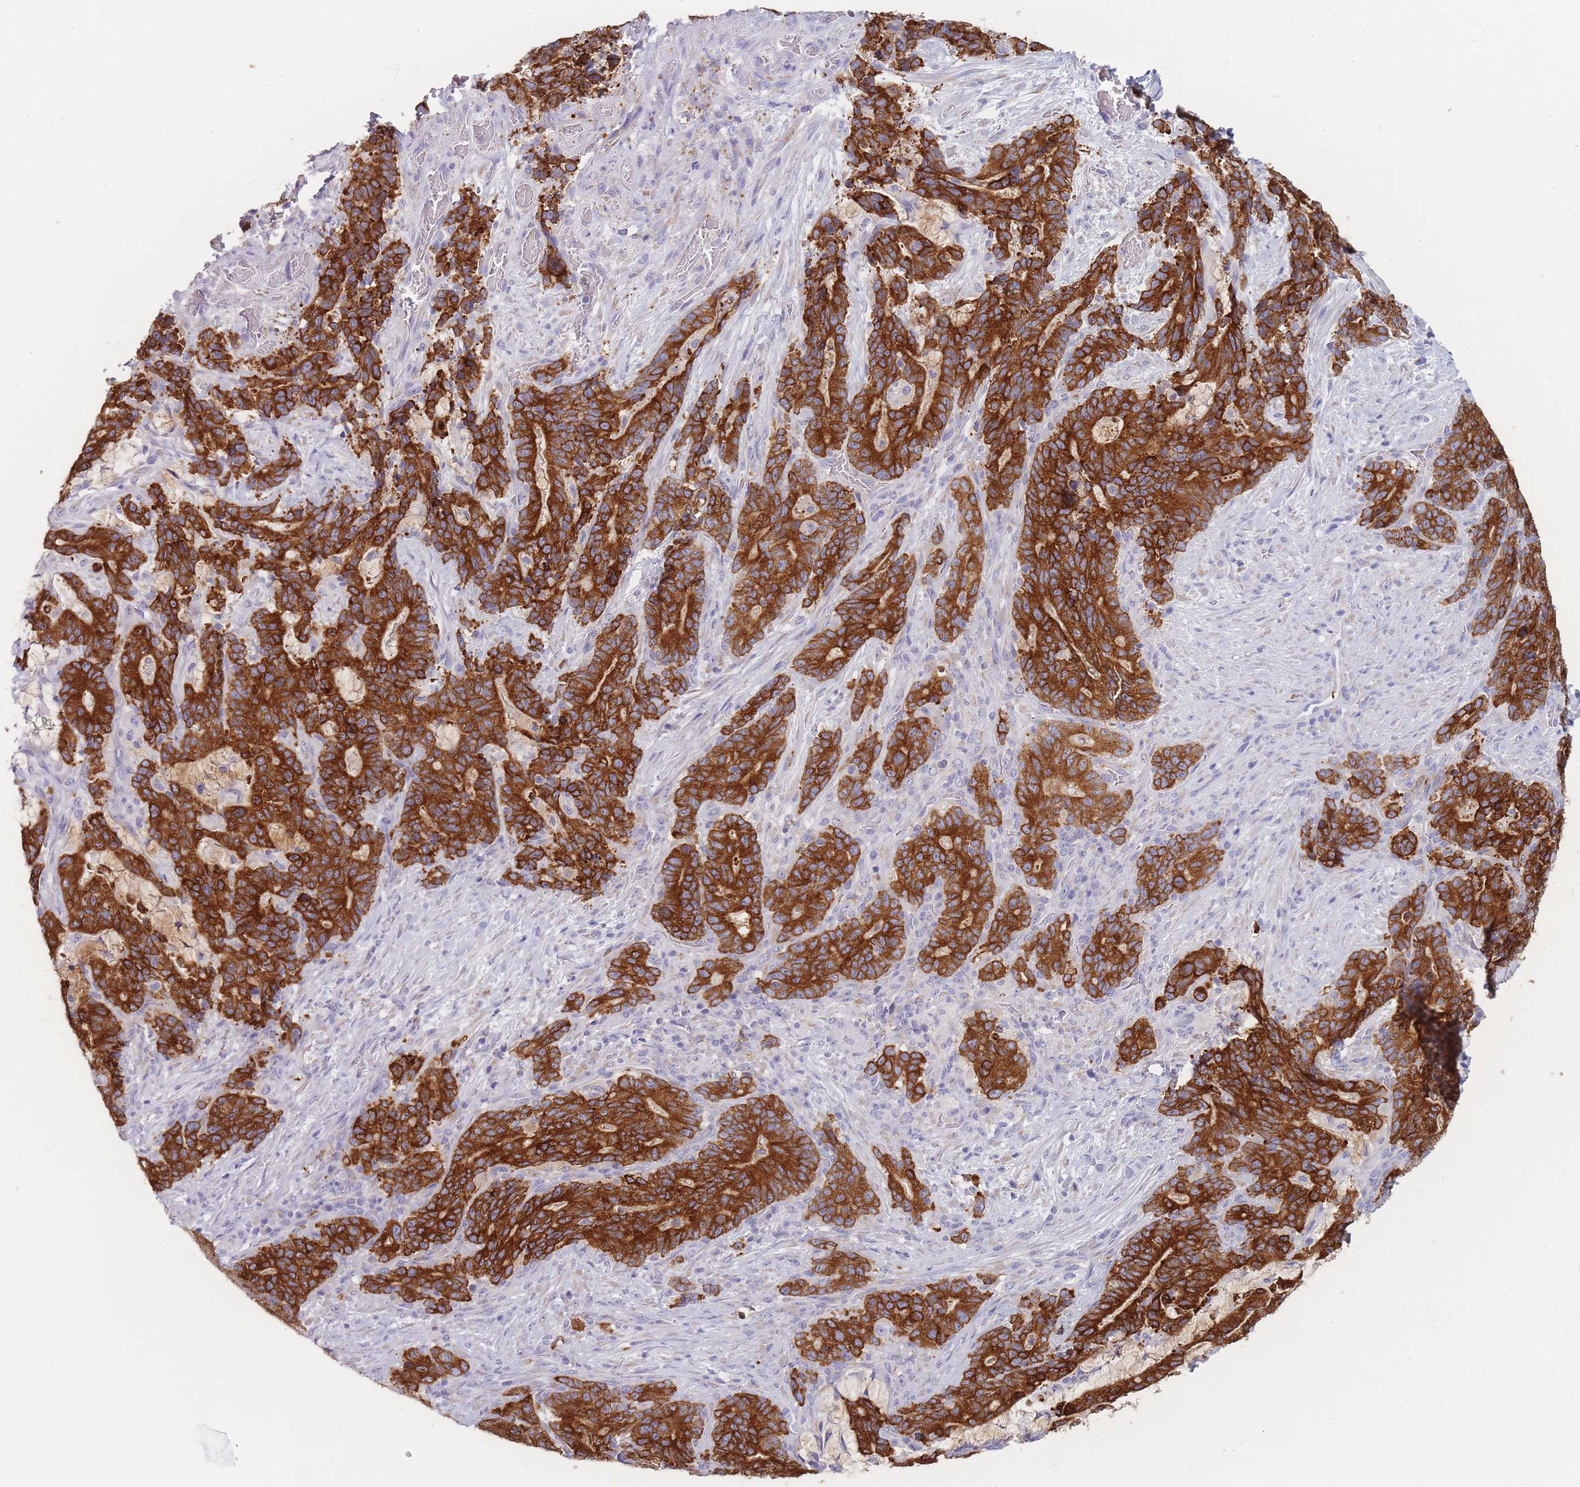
{"staining": {"intensity": "strong", "quantity": ">75%", "location": "cytoplasmic/membranous"}, "tissue": "stomach cancer", "cell_type": "Tumor cells", "image_type": "cancer", "snomed": [{"axis": "morphology", "description": "Normal tissue, NOS"}, {"axis": "morphology", "description": "Adenocarcinoma, NOS"}, {"axis": "topography", "description": "Stomach"}], "caption": "Stomach adenocarcinoma stained with a brown dye exhibits strong cytoplasmic/membranous positive expression in approximately >75% of tumor cells.", "gene": "ZNF627", "patient": {"sex": "female", "age": 64}}